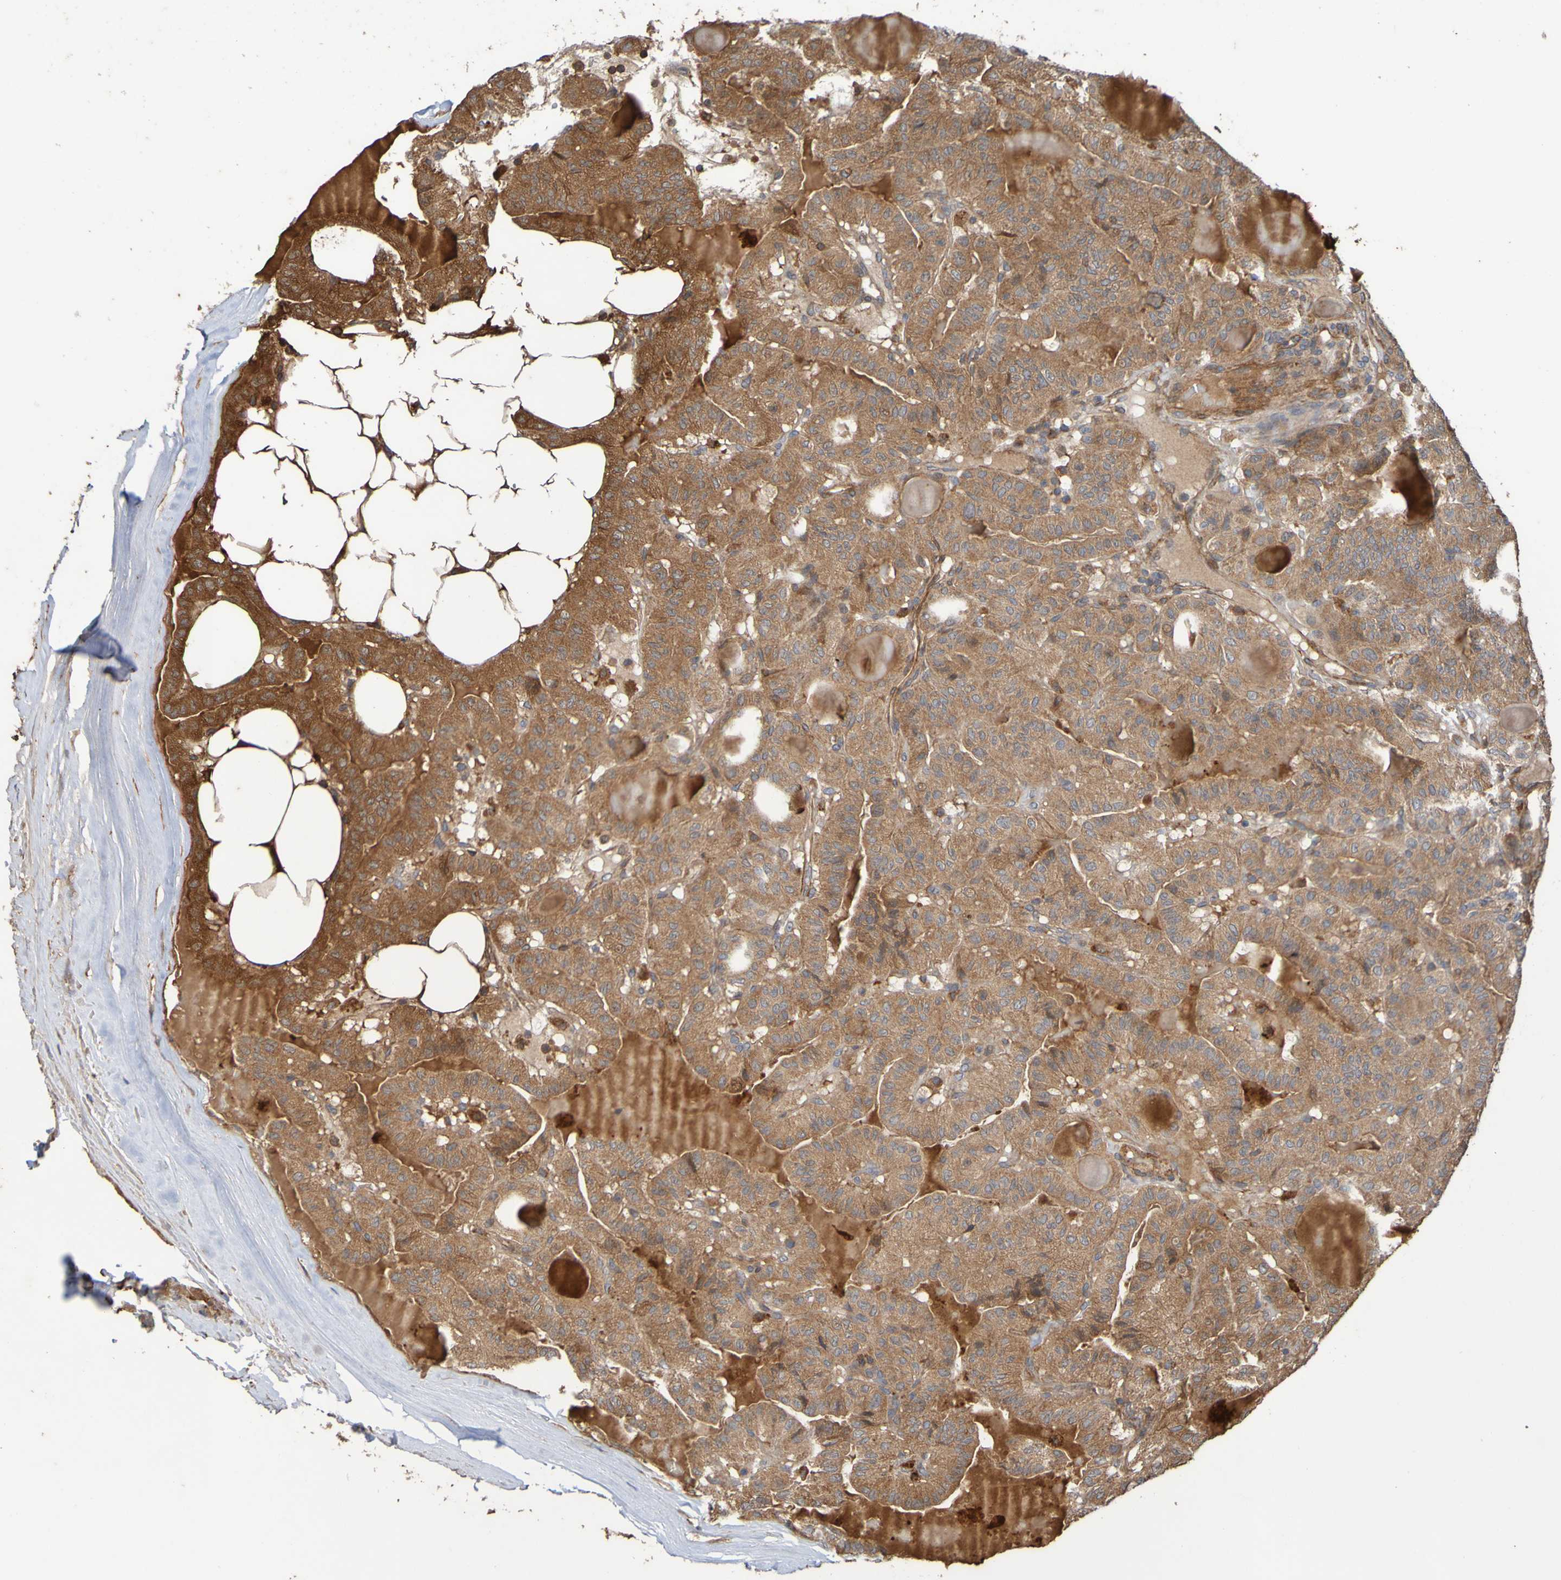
{"staining": {"intensity": "moderate", "quantity": ">75%", "location": "cytoplasmic/membranous"}, "tissue": "thyroid cancer", "cell_type": "Tumor cells", "image_type": "cancer", "snomed": [{"axis": "morphology", "description": "Papillary adenocarcinoma, NOS"}, {"axis": "topography", "description": "Thyroid gland"}], "caption": "Papillary adenocarcinoma (thyroid) stained with a brown dye exhibits moderate cytoplasmic/membranous positive expression in about >75% of tumor cells.", "gene": "UCN", "patient": {"sex": "male", "age": 77}}